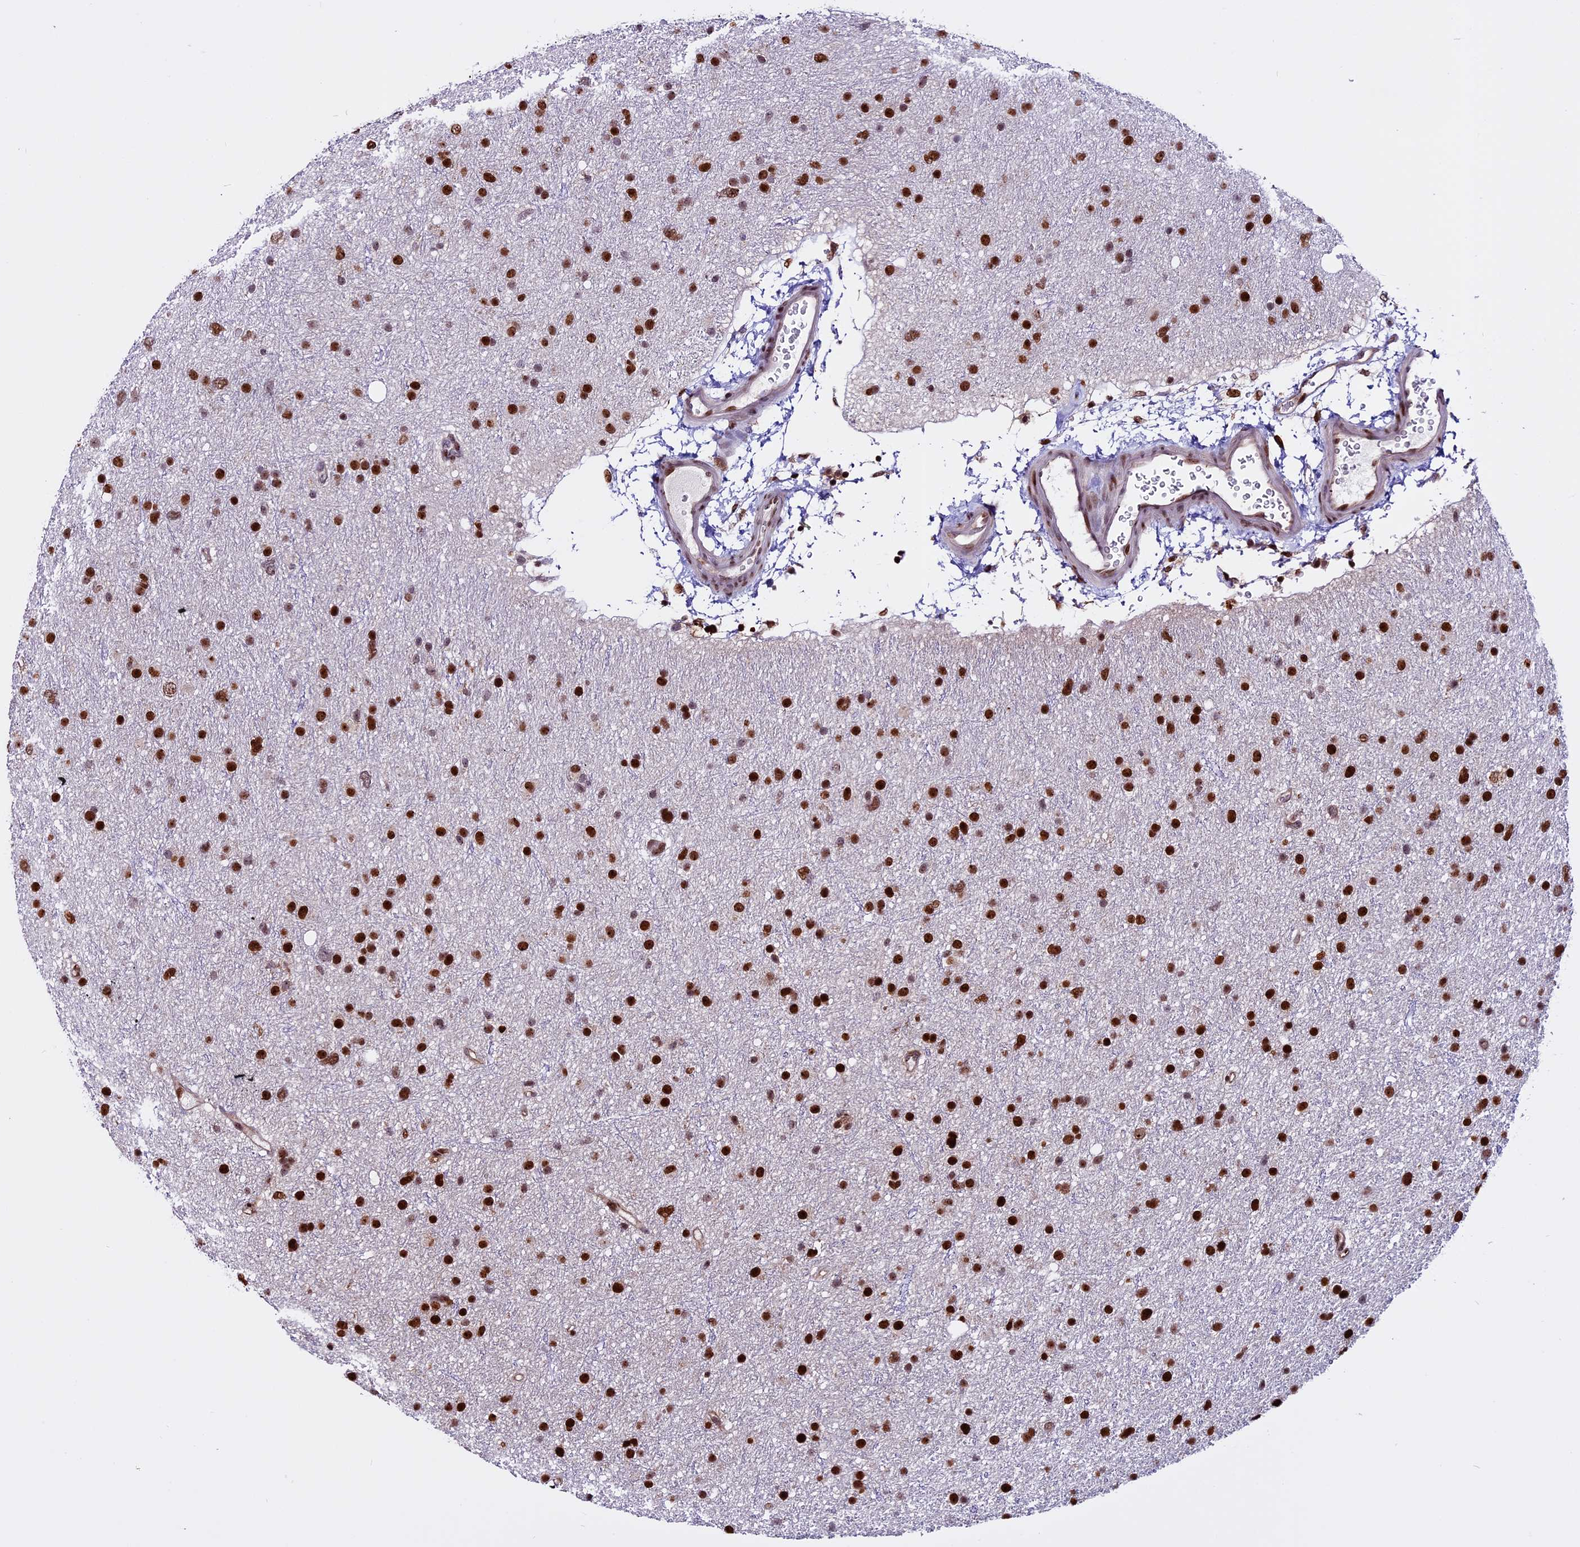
{"staining": {"intensity": "strong", "quantity": ">75%", "location": "nuclear"}, "tissue": "glioma", "cell_type": "Tumor cells", "image_type": "cancer", "snomed": [{"axis": "morphology", "description": "Glioma, malignant, Low grade"}, {"axis": "topography", "description": "Cerebral cortex"}], "caption": "Immunohistochemistry (IHC) histopathology image of neoplastic tissue: low-grade glioma (malignant) stained using IHC shows high levels of strong protein expression localized specifically in the nuclear of tumor cells, appearing as a nuclear brown color.", "gene": "RINL", "patient": {"sex": "female", "age": 39}}